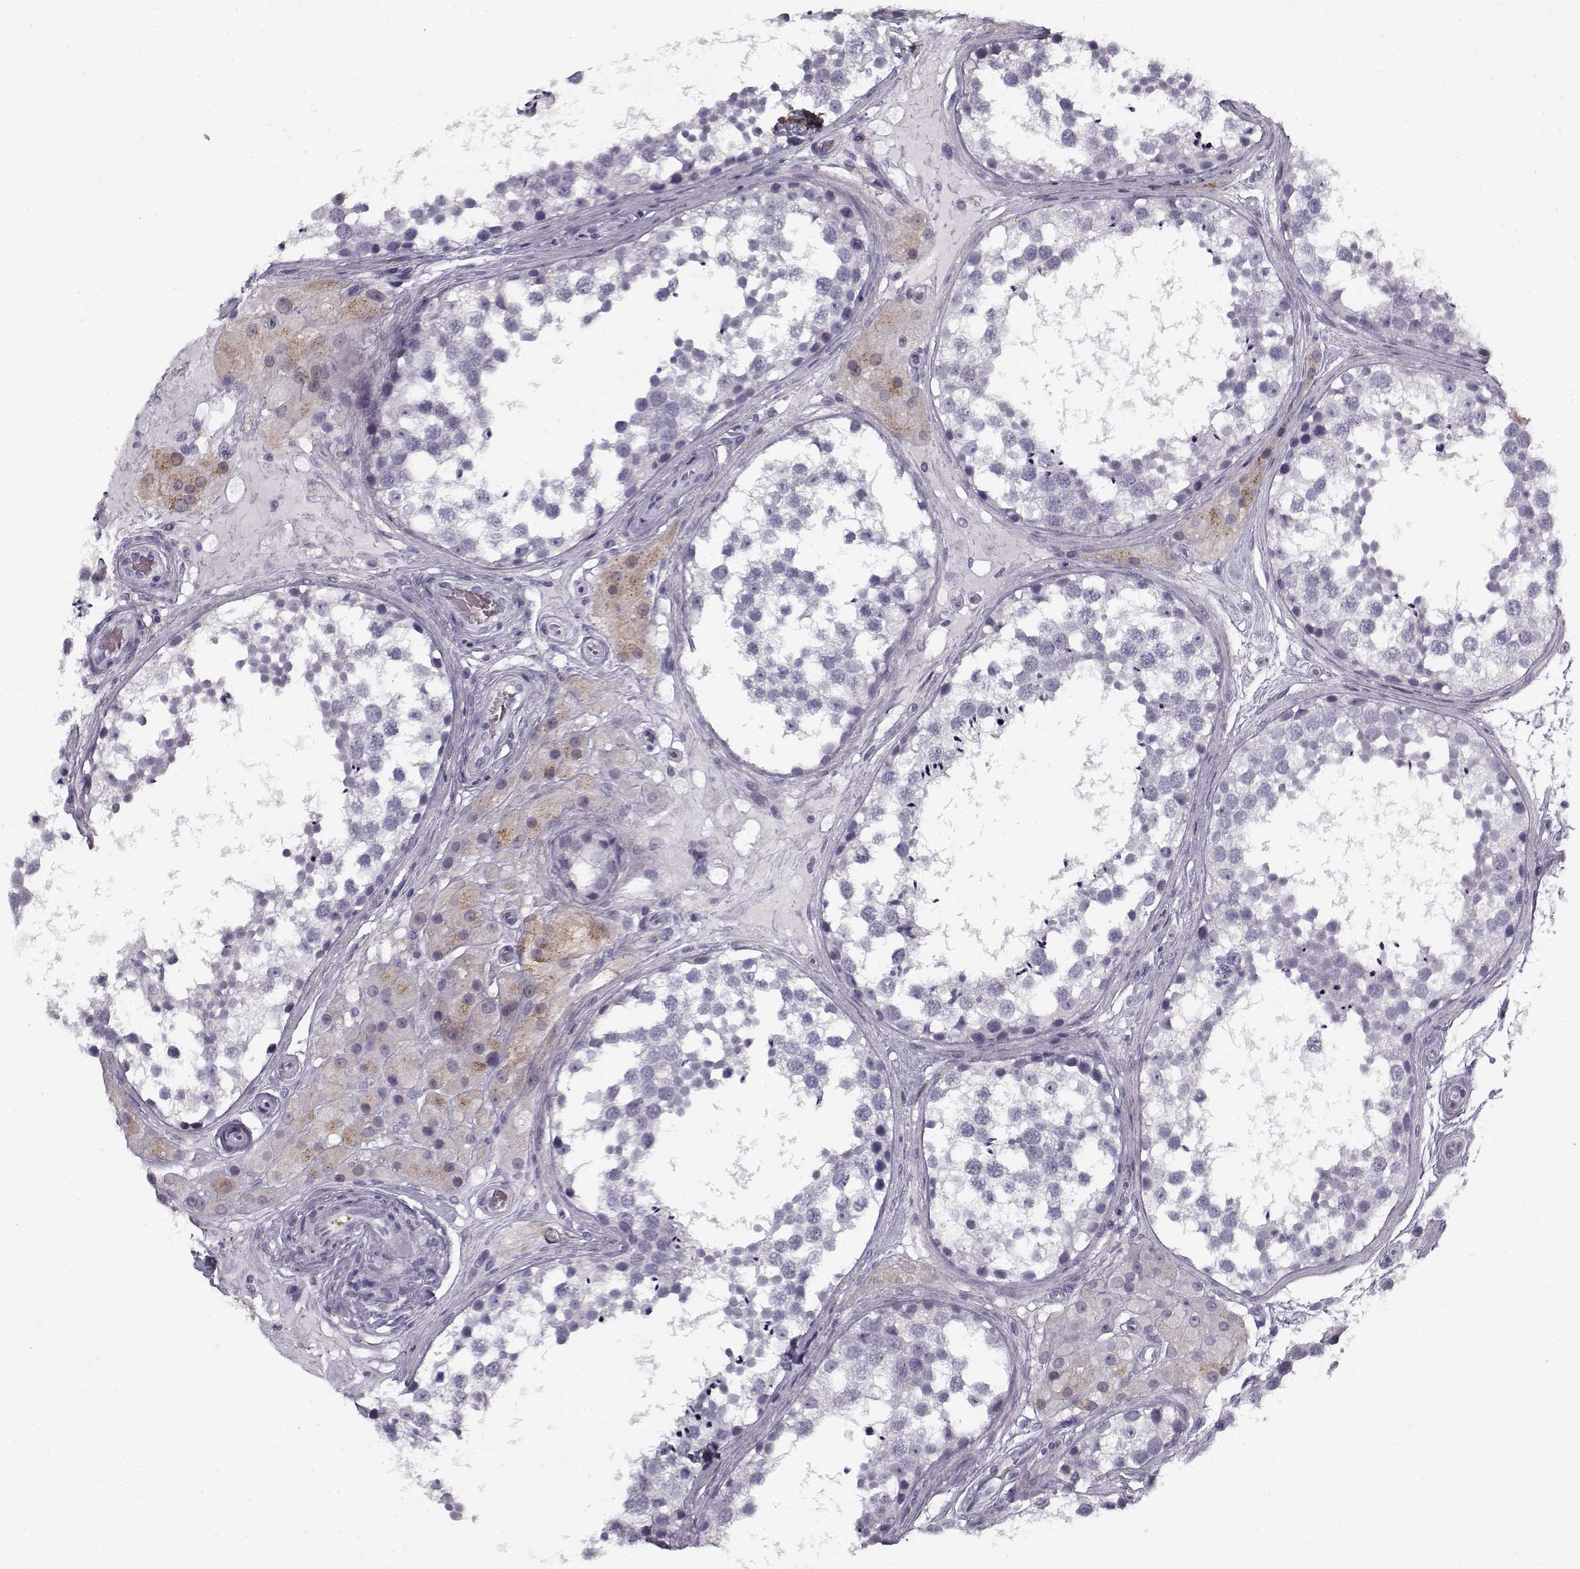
{"staining": {"intensity": "negative", "quantity": "none", "location": "none"}, "tissue": "testis", "cell_type": "Cells in seminiferous ducts", "image_type": "normal", "snomed": [{"axis": "morphology", "description": "Normal tissue, NOS"}, {"axis": "morphology", "description": "Seminoma, NOS"}, {"axis": "topography", "description": "Testis"}], "caption": "Immunohistochemistry (IHC) of normal testis reveals no staining in cells in seminiferous ducts.", "gene": "SNCA", "patient": {"sex": "male", "age": 65}}